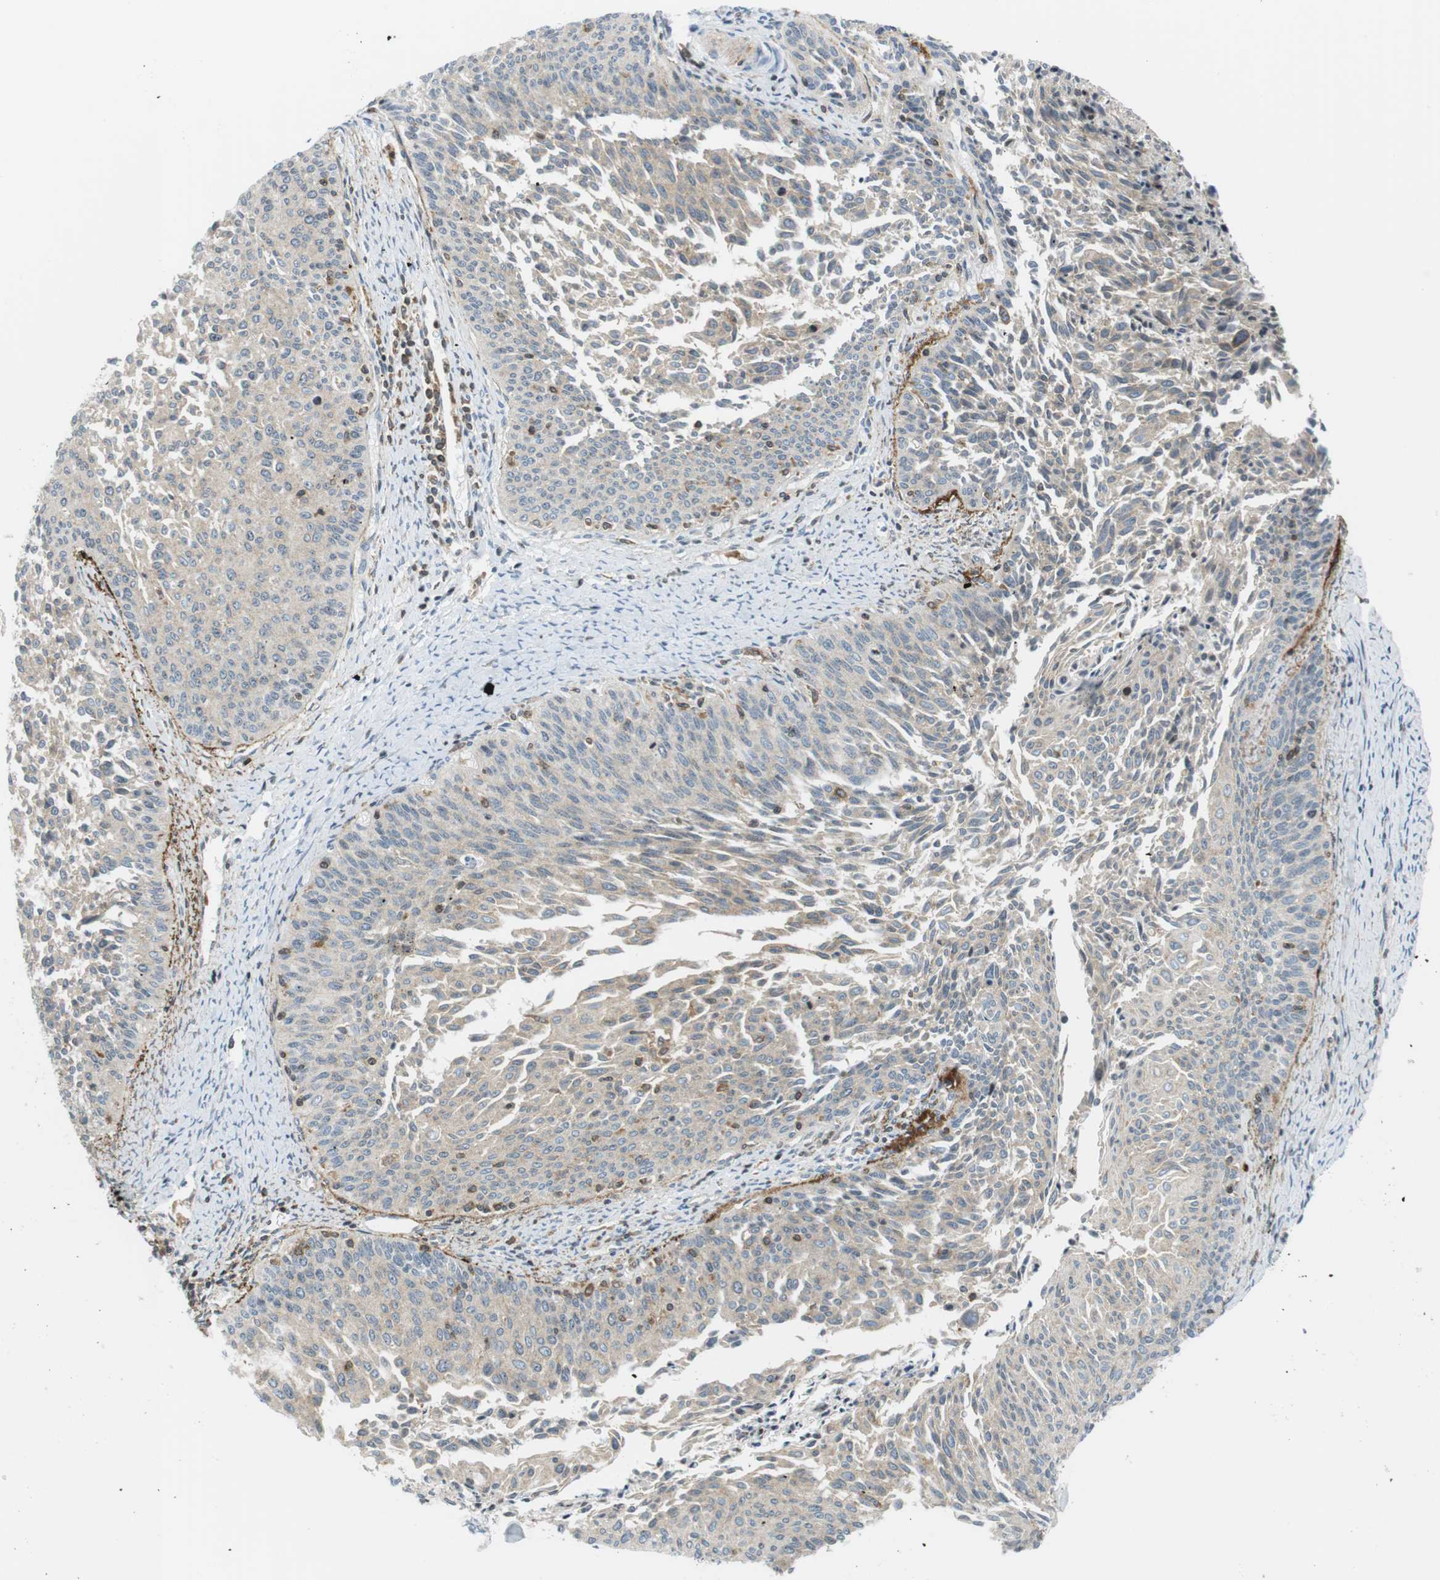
{"staining": {"intensity": "negative", "quantity": "none", "location": "none"}, "tissue": "cervical cancer", "cell_type": "Tumor cells", "image_type": "cancer", "snomed": [{"axis": "morphology", "description": "Squamous cell carcinoma, NOS"}, {"axis": "topography", "description": "Cervix"}], "caption": "Human cervical cancer stained for a protein using immunohistochemistry shows no expression in tumor cells.", "gene": "FLII", "patient": {"sex": "female", "age": 55}}